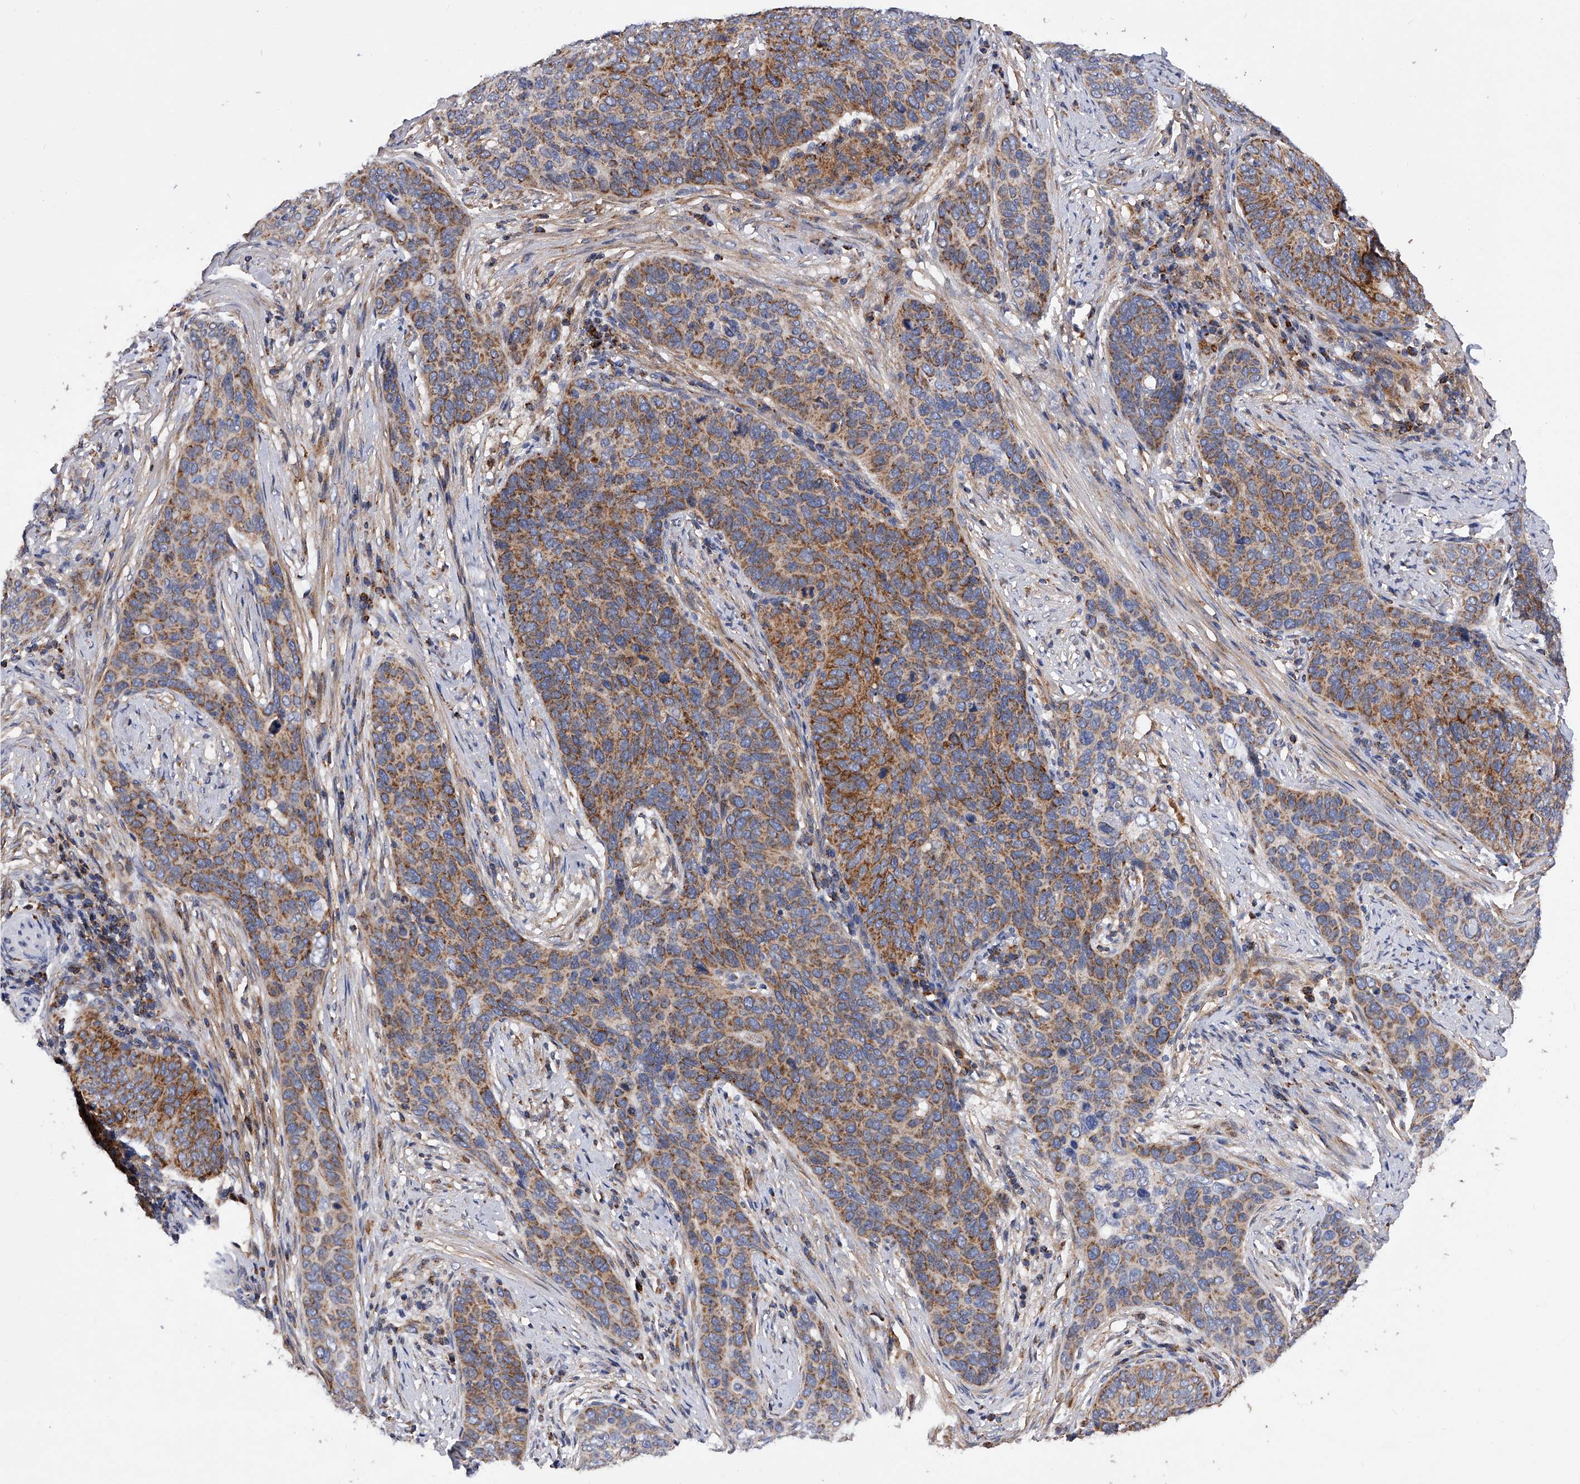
{"staining": {"intensity": "moderate", "quantity": ">75%", "location": "cytoplasmic/membranous"}, "tissue": "cervical cancer", "cell_type": "Tumor cells", "image_type": "cancer", "snomed": [{"axis": "morphology", "description": "Squamous cell carcinoma, NOS"}, {"axis": "topography", "description": "Cervix"}], "caption": "Cervical cancer was stained to show a protein in brown. There is medium levels of moderate cytoplasmic/membranous staining in about >75% of tumor cells. The protein is shown in brown color, while the nuclei are stained blue.", "gene": "PDSS2", "patient": {"sex": "female", "age": 60}}